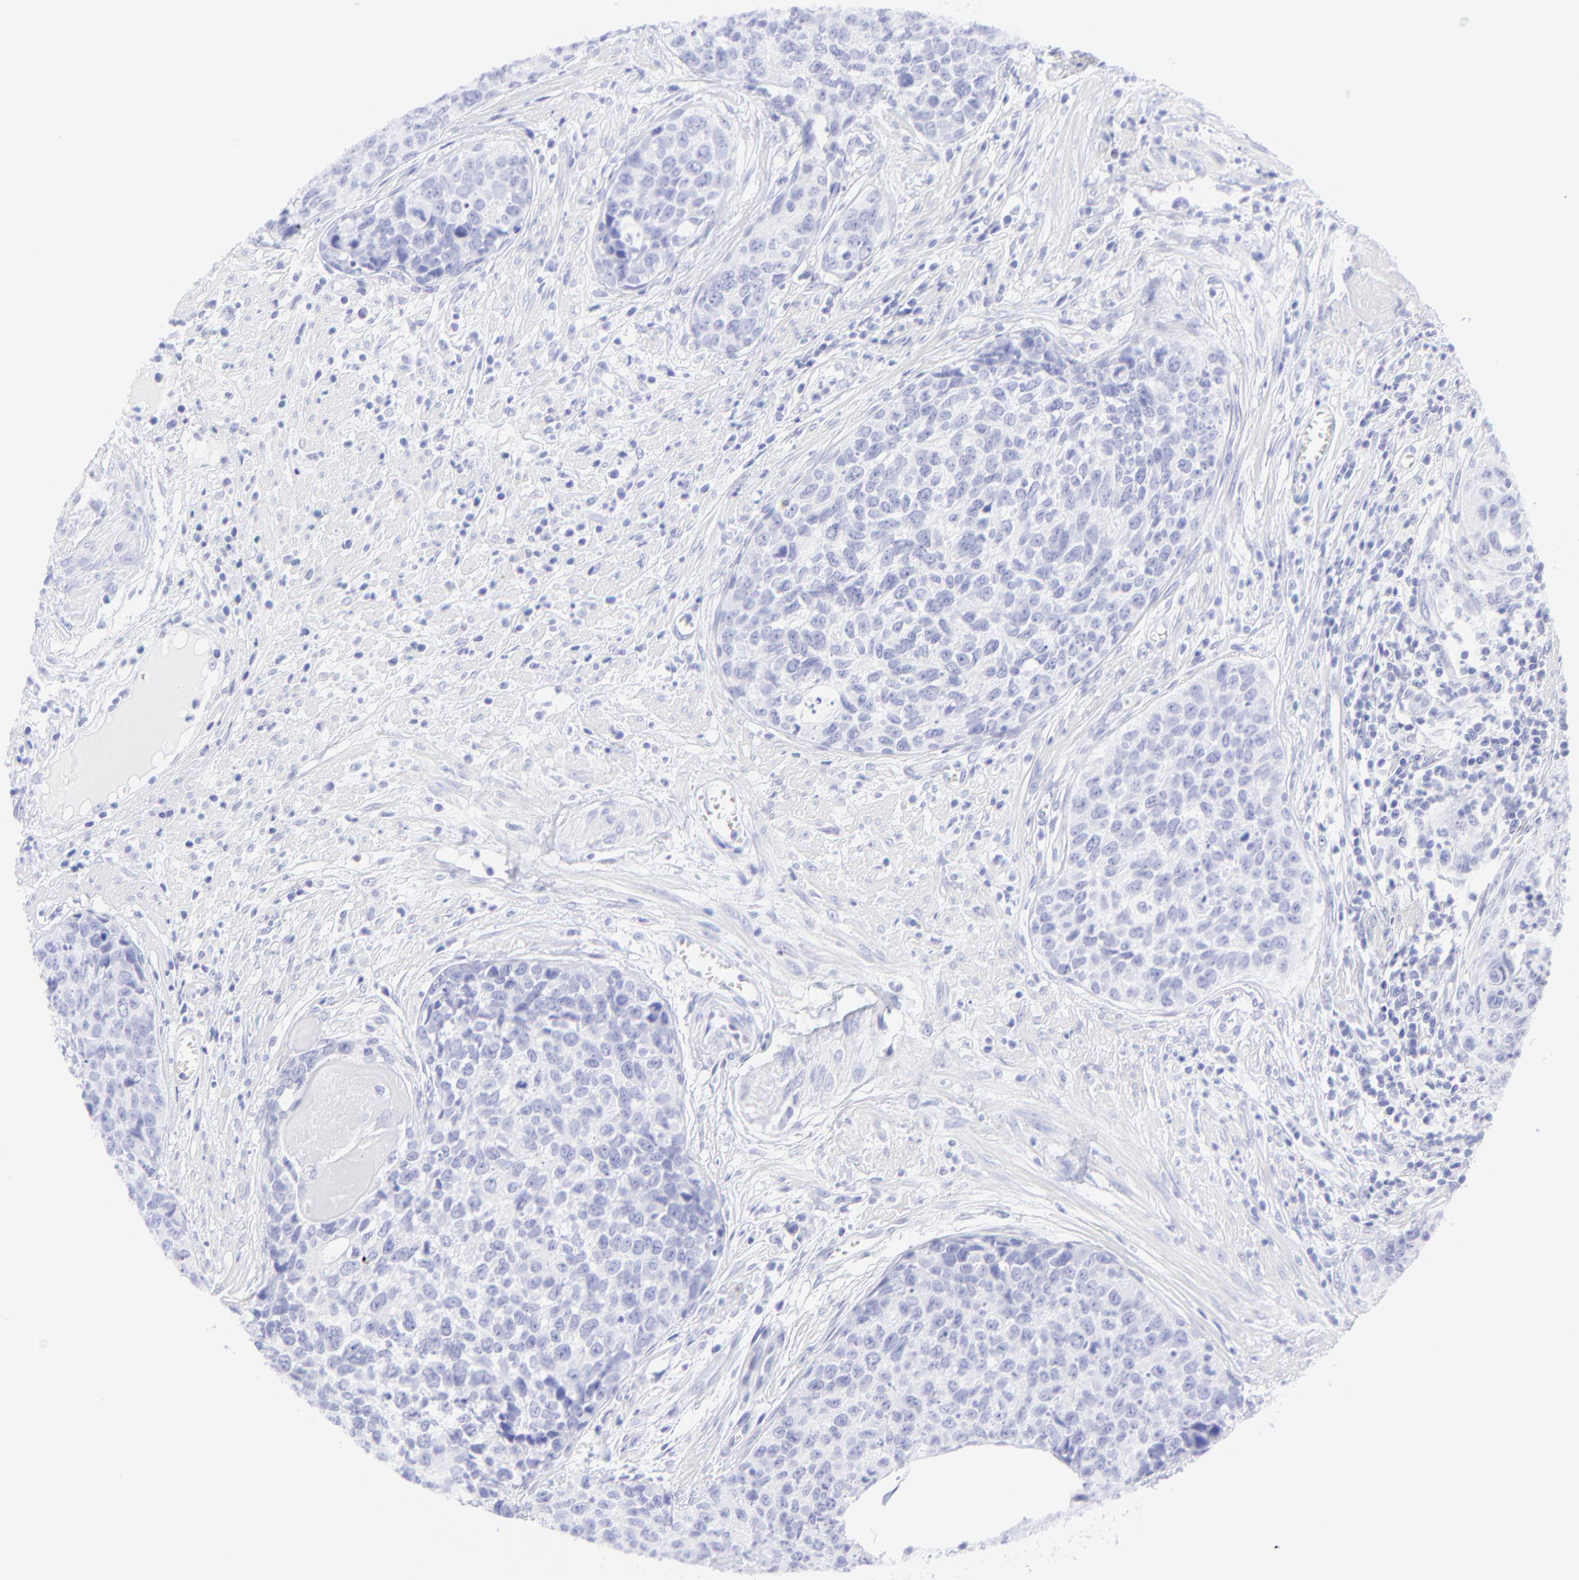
{"staining": {"intensity": "negative", "quantity": "none", "location": "none"}, "tissue": "urothelial cancer", "cell_type": "Tumor cells", "image_type": "cancer", "snomed": [{"axis": "morphology", "description": "Urothelial carcinoma, High grade"}, {"axis": "topography", "description": "Urinary bladder"}], "caption": "A high-resolution histopathology image shows immunohistochemistry (IHC) staining of urothelial cancer, which reveals no significant positivity in tumor cells.", "gene": "KLF4", "patient": {"sex": "male", "age": 81}}